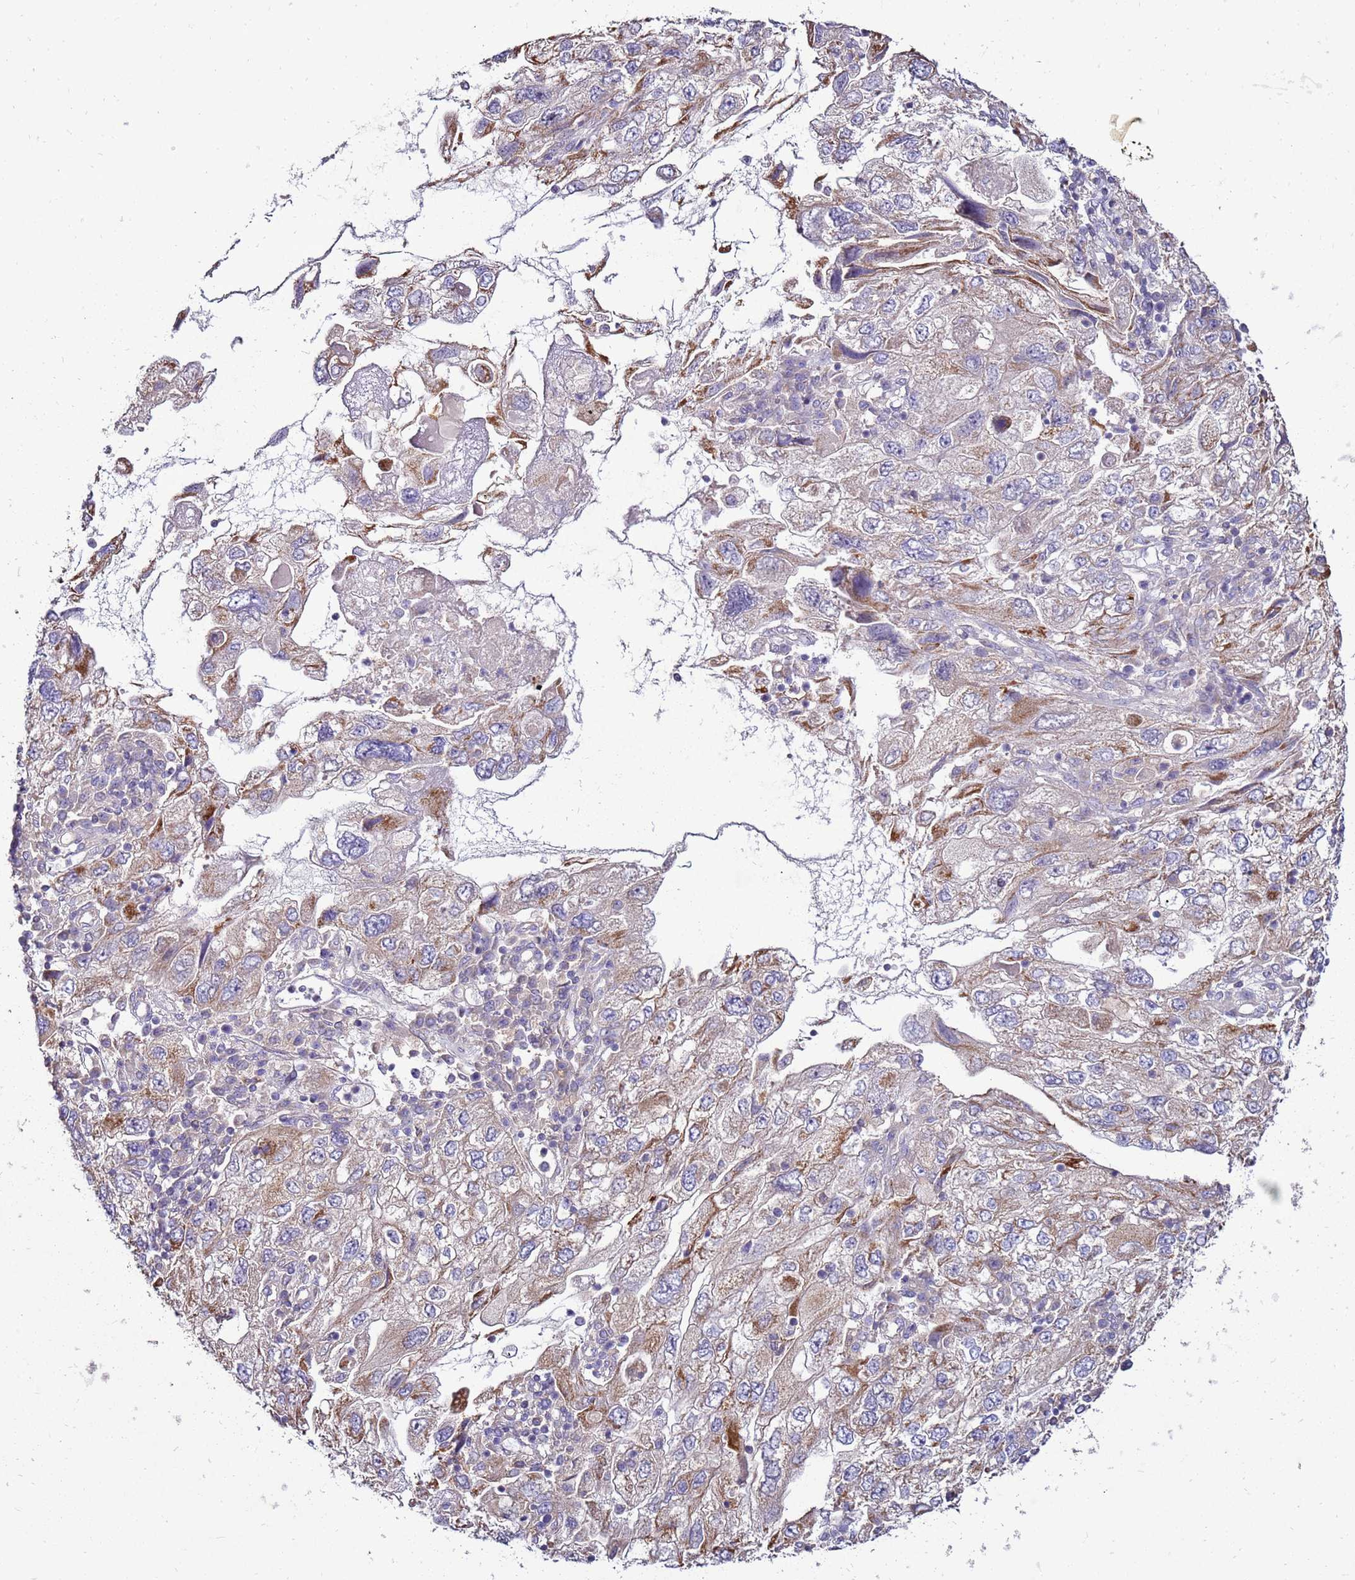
{"staining": {"intensity": "moderate", "quantity": "25%-75%", "location": "cytoplasmic/membranous"}, "tissue": "endometrial cancer", "cell_type": "Tumor cells", "image_type": "cancer", "snomed": [{"axis": "morphology", "description": "Adenocarcinoma, NOS"}, {"axis": "topography", "description": "Endometrium"}], "caption": "DAB (3,3'-diaminobenzidine) immunohistochemical staining of human endometrial cancer shows moderate cytoplasmic/membranous protein staining in approximately 25%-75% of tumor cells.", "gene": "TRAPPC4", "patient": {"sex": "female", "age": 49}}